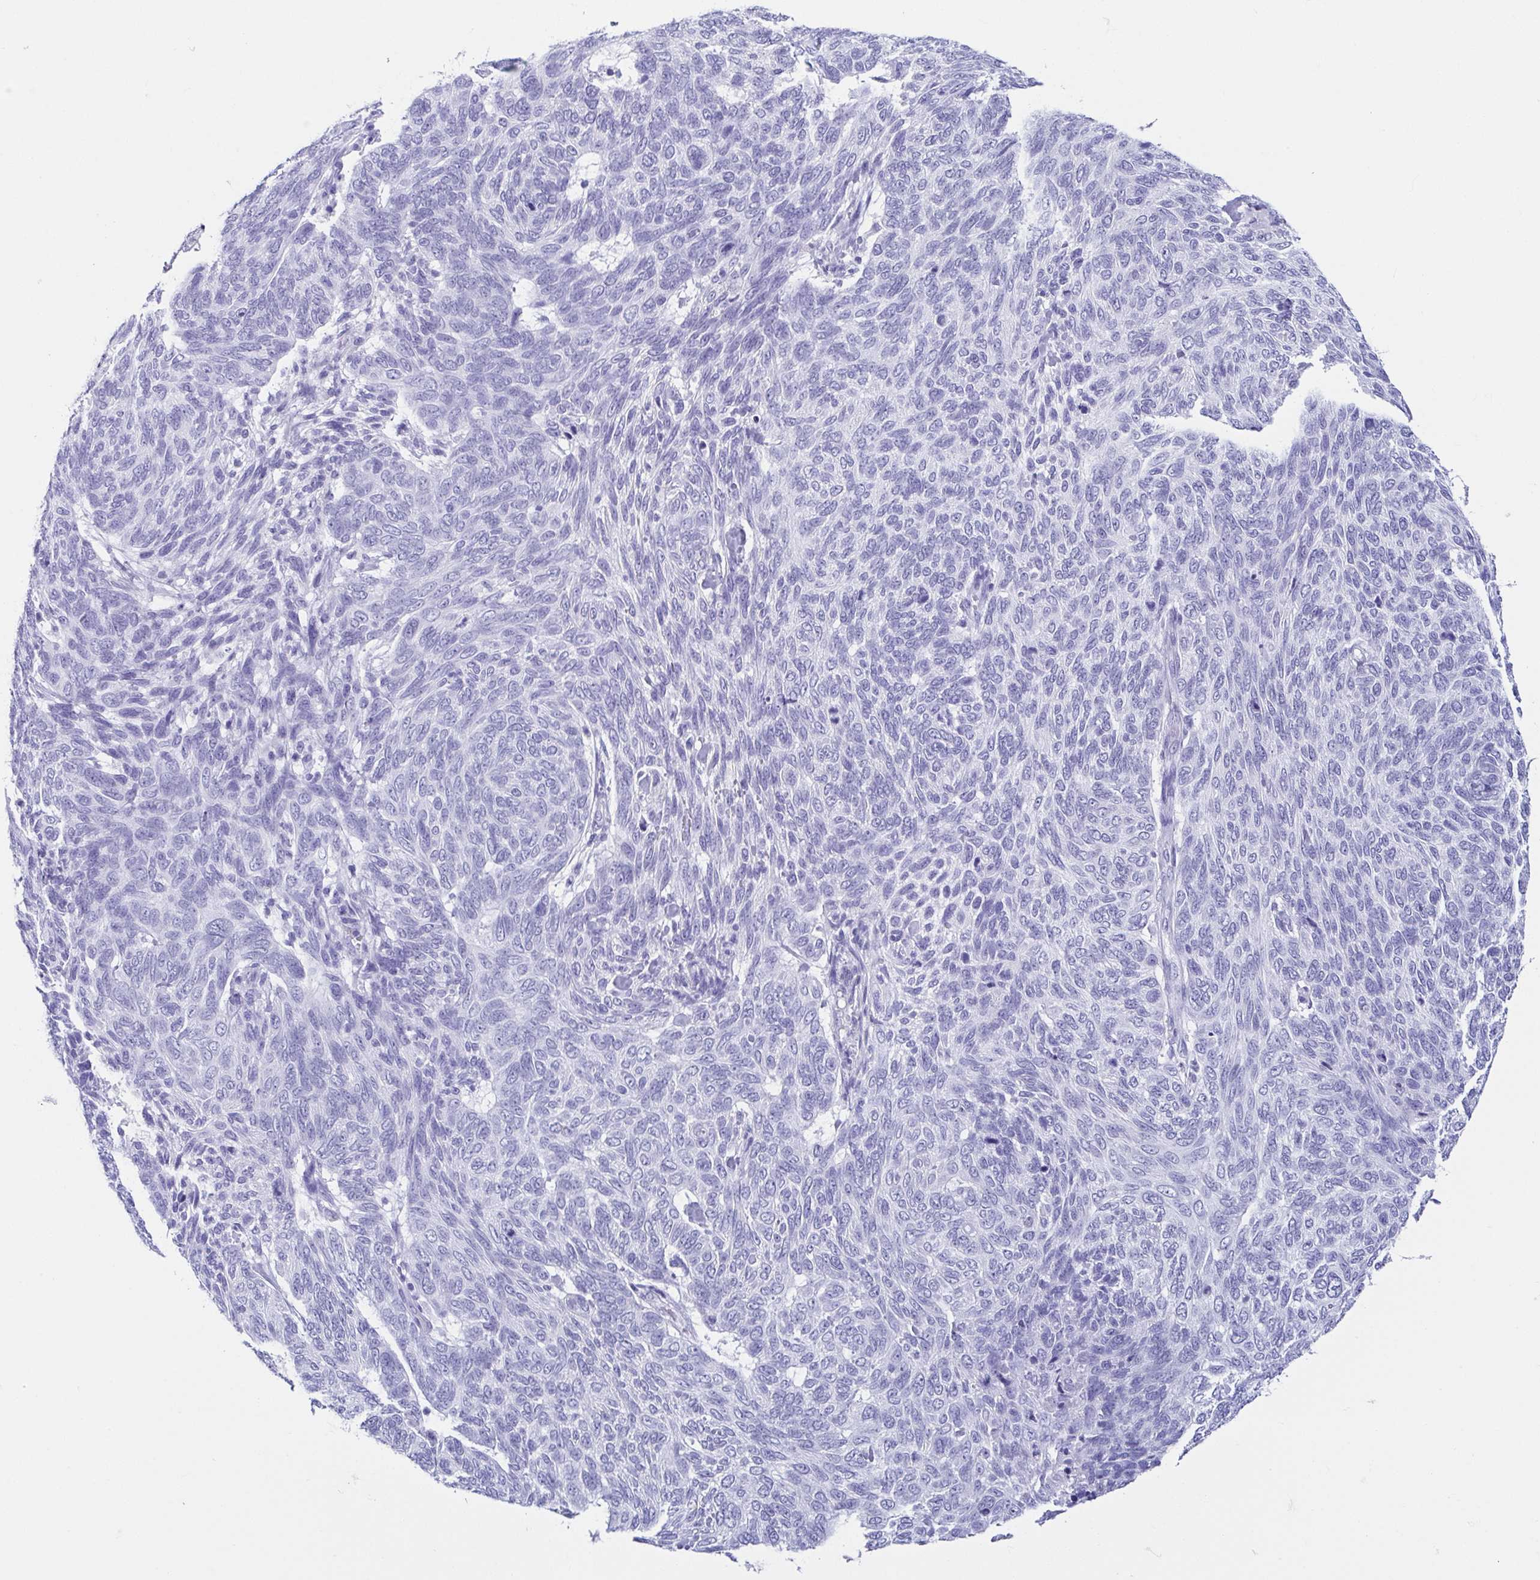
{"staining": {"intensity": "negative", "quantity": "none", "location": "none"}, "tissue": "skin cancer", "cell_type": "Tumor cells", "image_type": "cancer", "snomed": [{"axis": "morphology", "description": "Basal cell carcinoma"}, {"axis": "topography", "description": "Skin"}], "caption": "Immunohistochemistry image of neoplastic tissue: skin basal cell carcinoma stained with DAB displays no significant protein staining in tumor cells.", "gene": "CD164L2", "patient": {"sex": "female", "age": 65}}